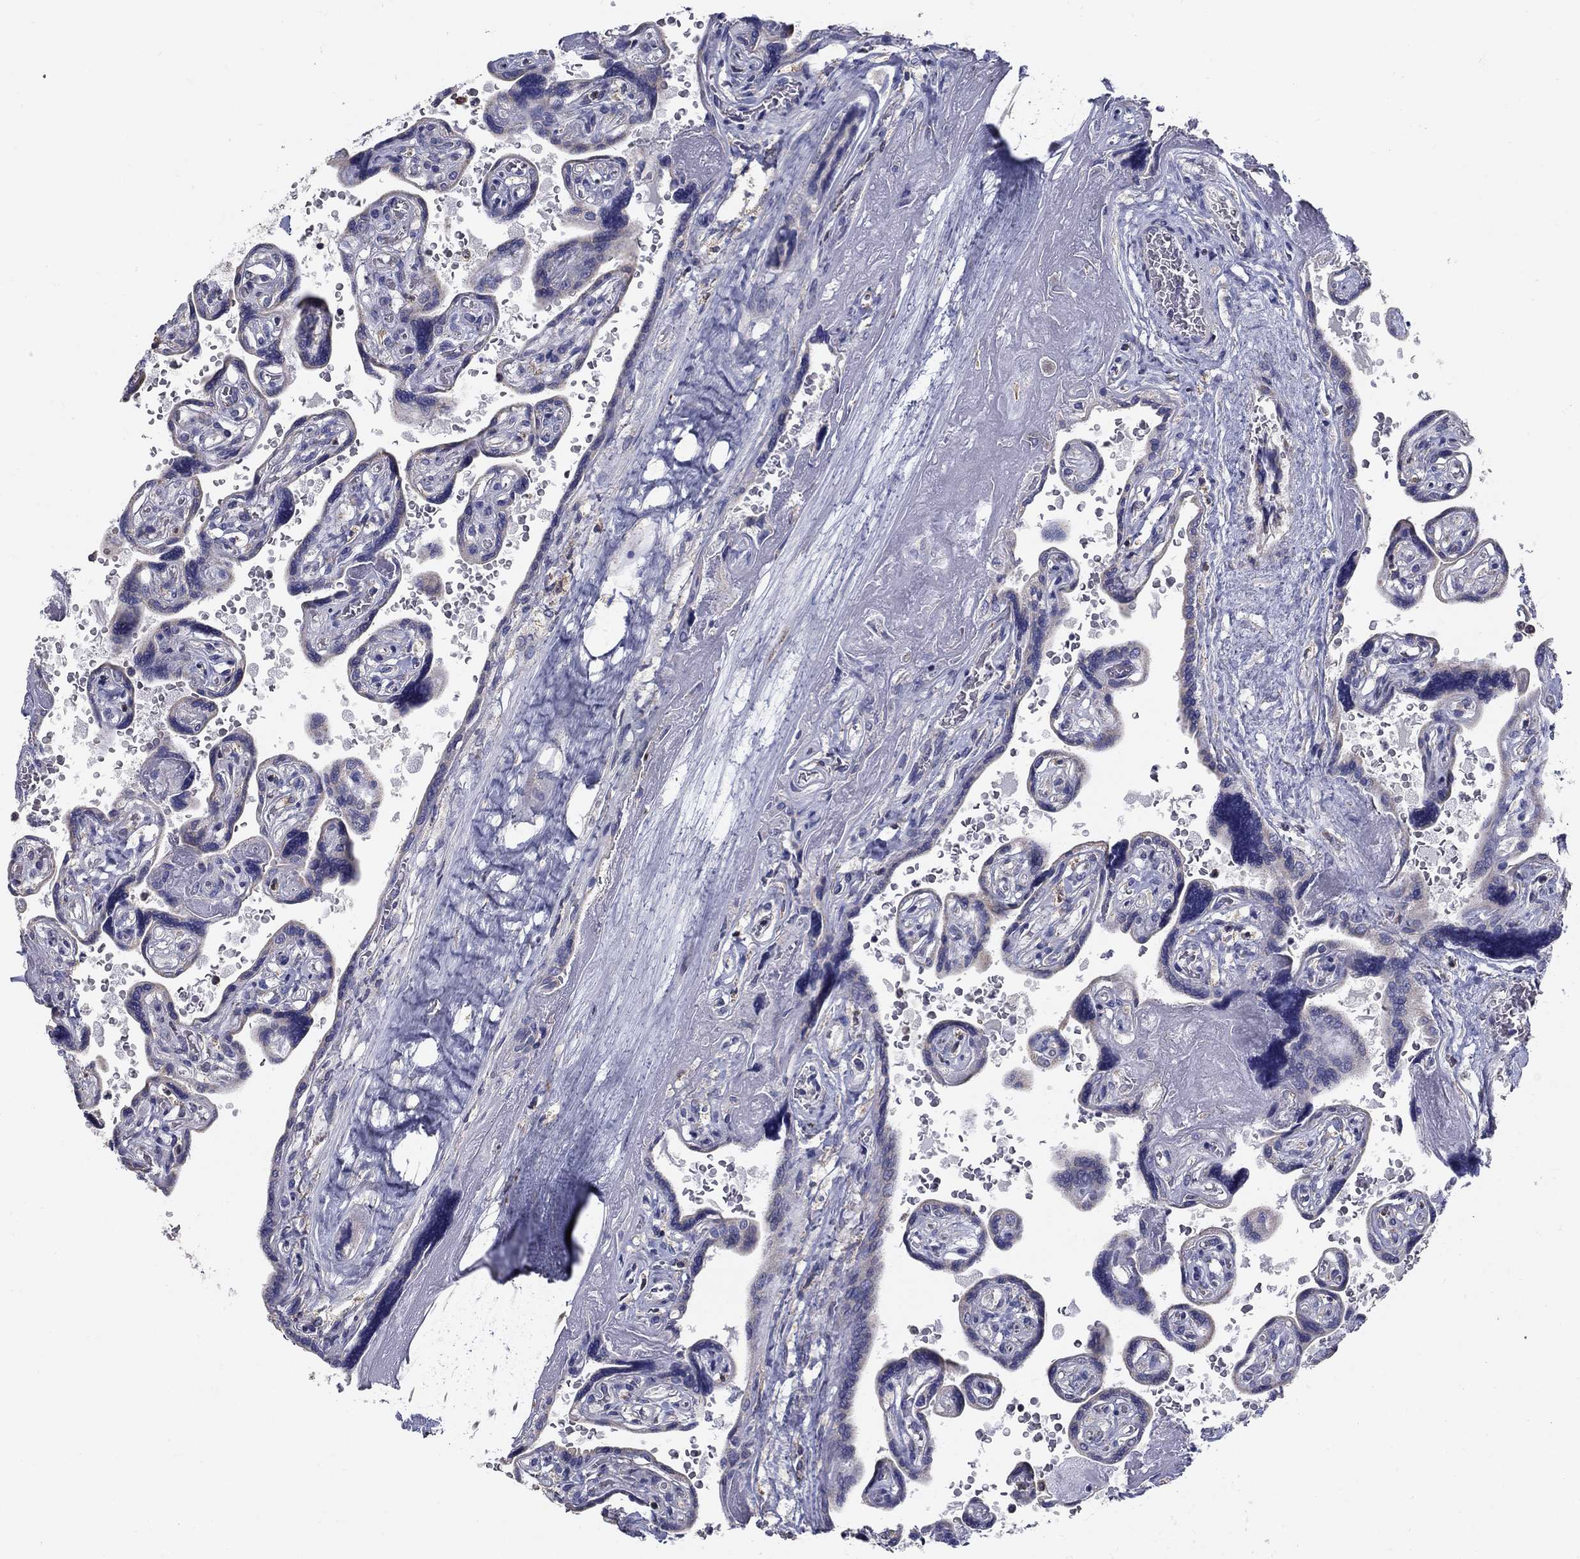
{"staining": {"intensity": "negative", "quantity": "none", "location": "none"}, "tissue": "placenta", "cell_type": "Decidual cells", "image_type": "normal", "snomed": [{"axis": "morphology", "description": "Normal tissue, NOS"}, {"axis": "topography", "description": "Placenta"}], "caption": "Decidual cells show no significant expression in benign placenta. (DAB IHC with hematoxylin counter stain).", "gene": "NME5", "patient": {"sex": "female", "age": 32}}